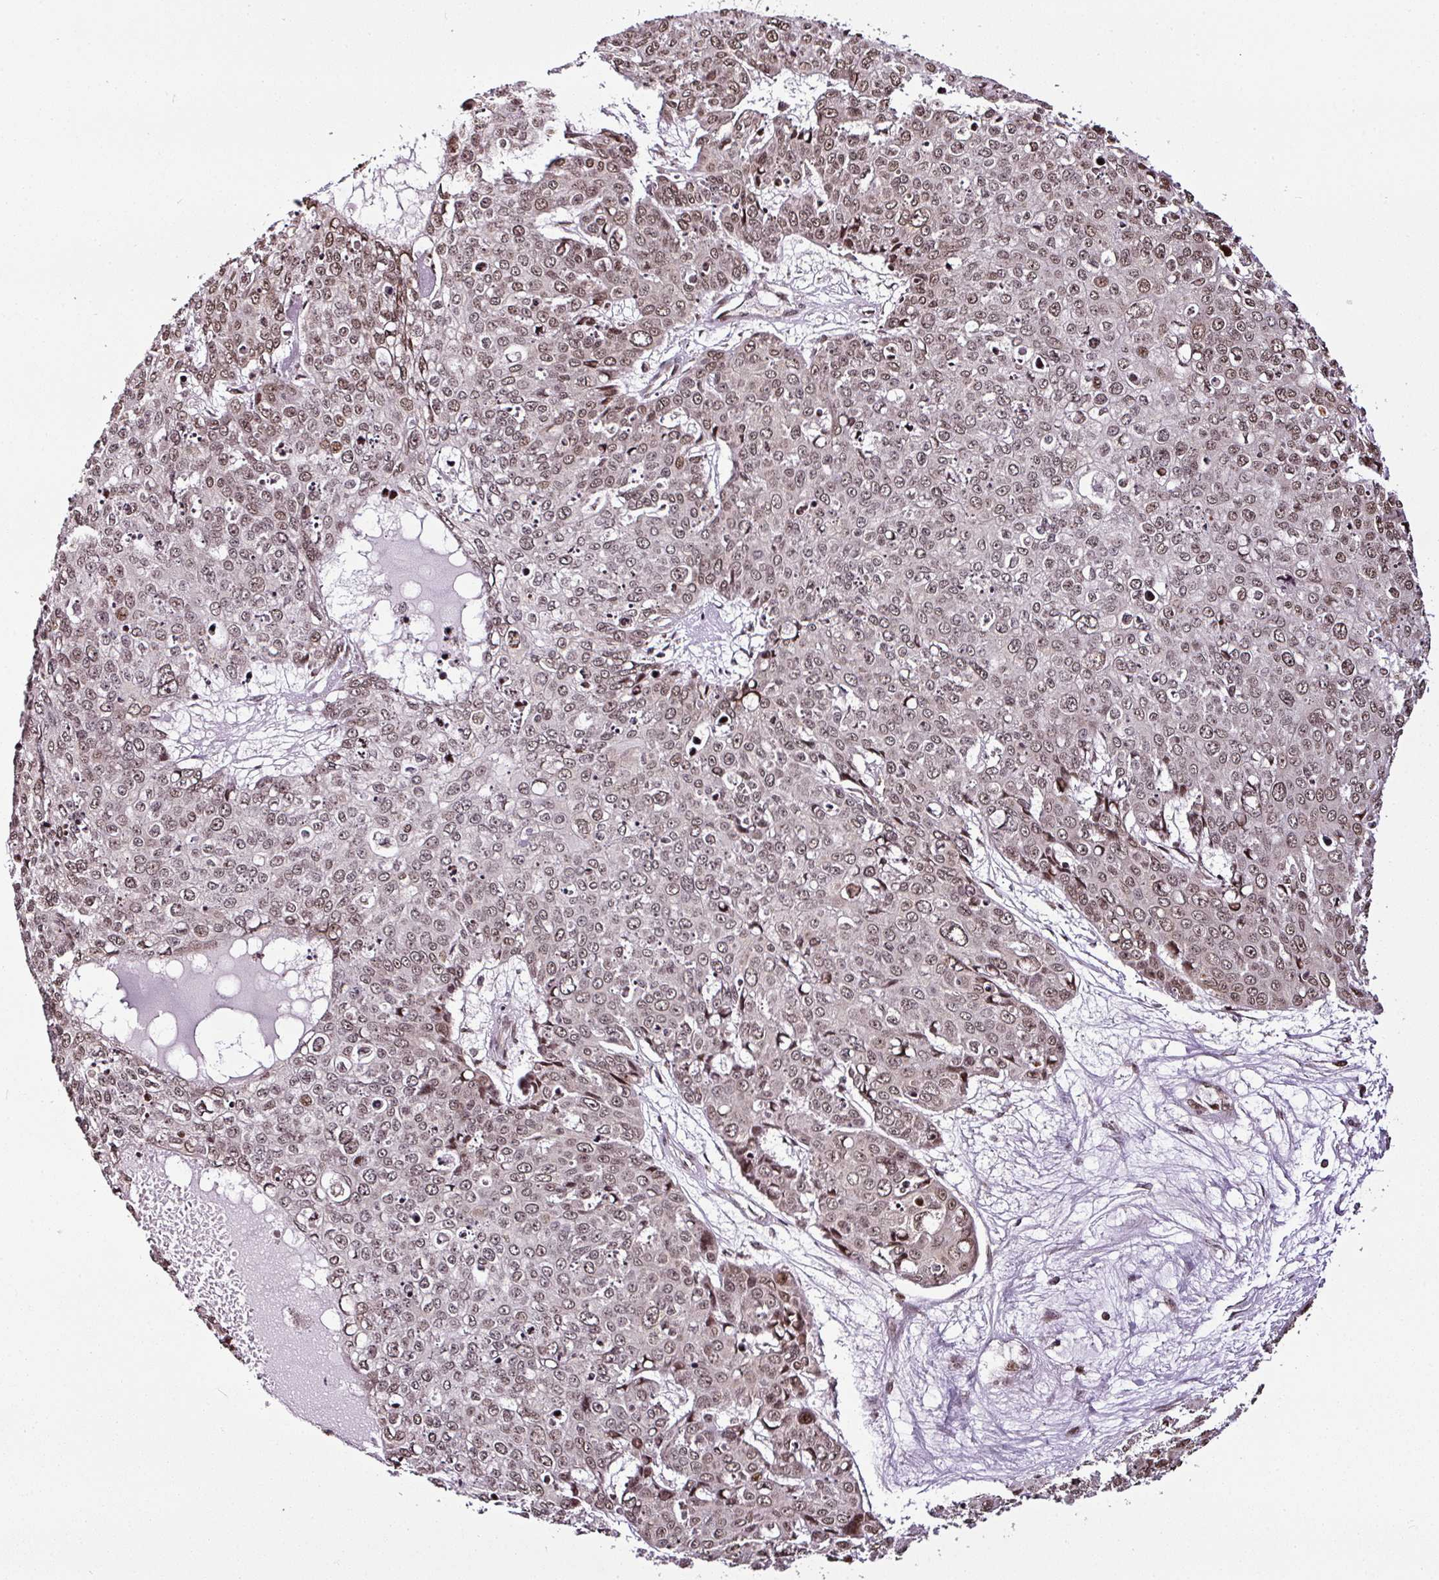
{"staining": {"intensity": "weak", "quantity": ">75%", "location": "nuclear"}, "tissue": "skin cancer", "cell_type": "Tumor cells", "image_type": "cancer", "snomed": [{"axis": "morphology", "description": "Squamous cell carcinoma, NOS"}, {"axis": "topography", "description": "Skin"}], "caption": "Immunohistochemical staining of skin squamous cell carcinoma displays low levels of weak nuclear positivity in about >75% of tumor cells.", "gene": "COPRS", "patient": {"sex": "male", "age": 71}}